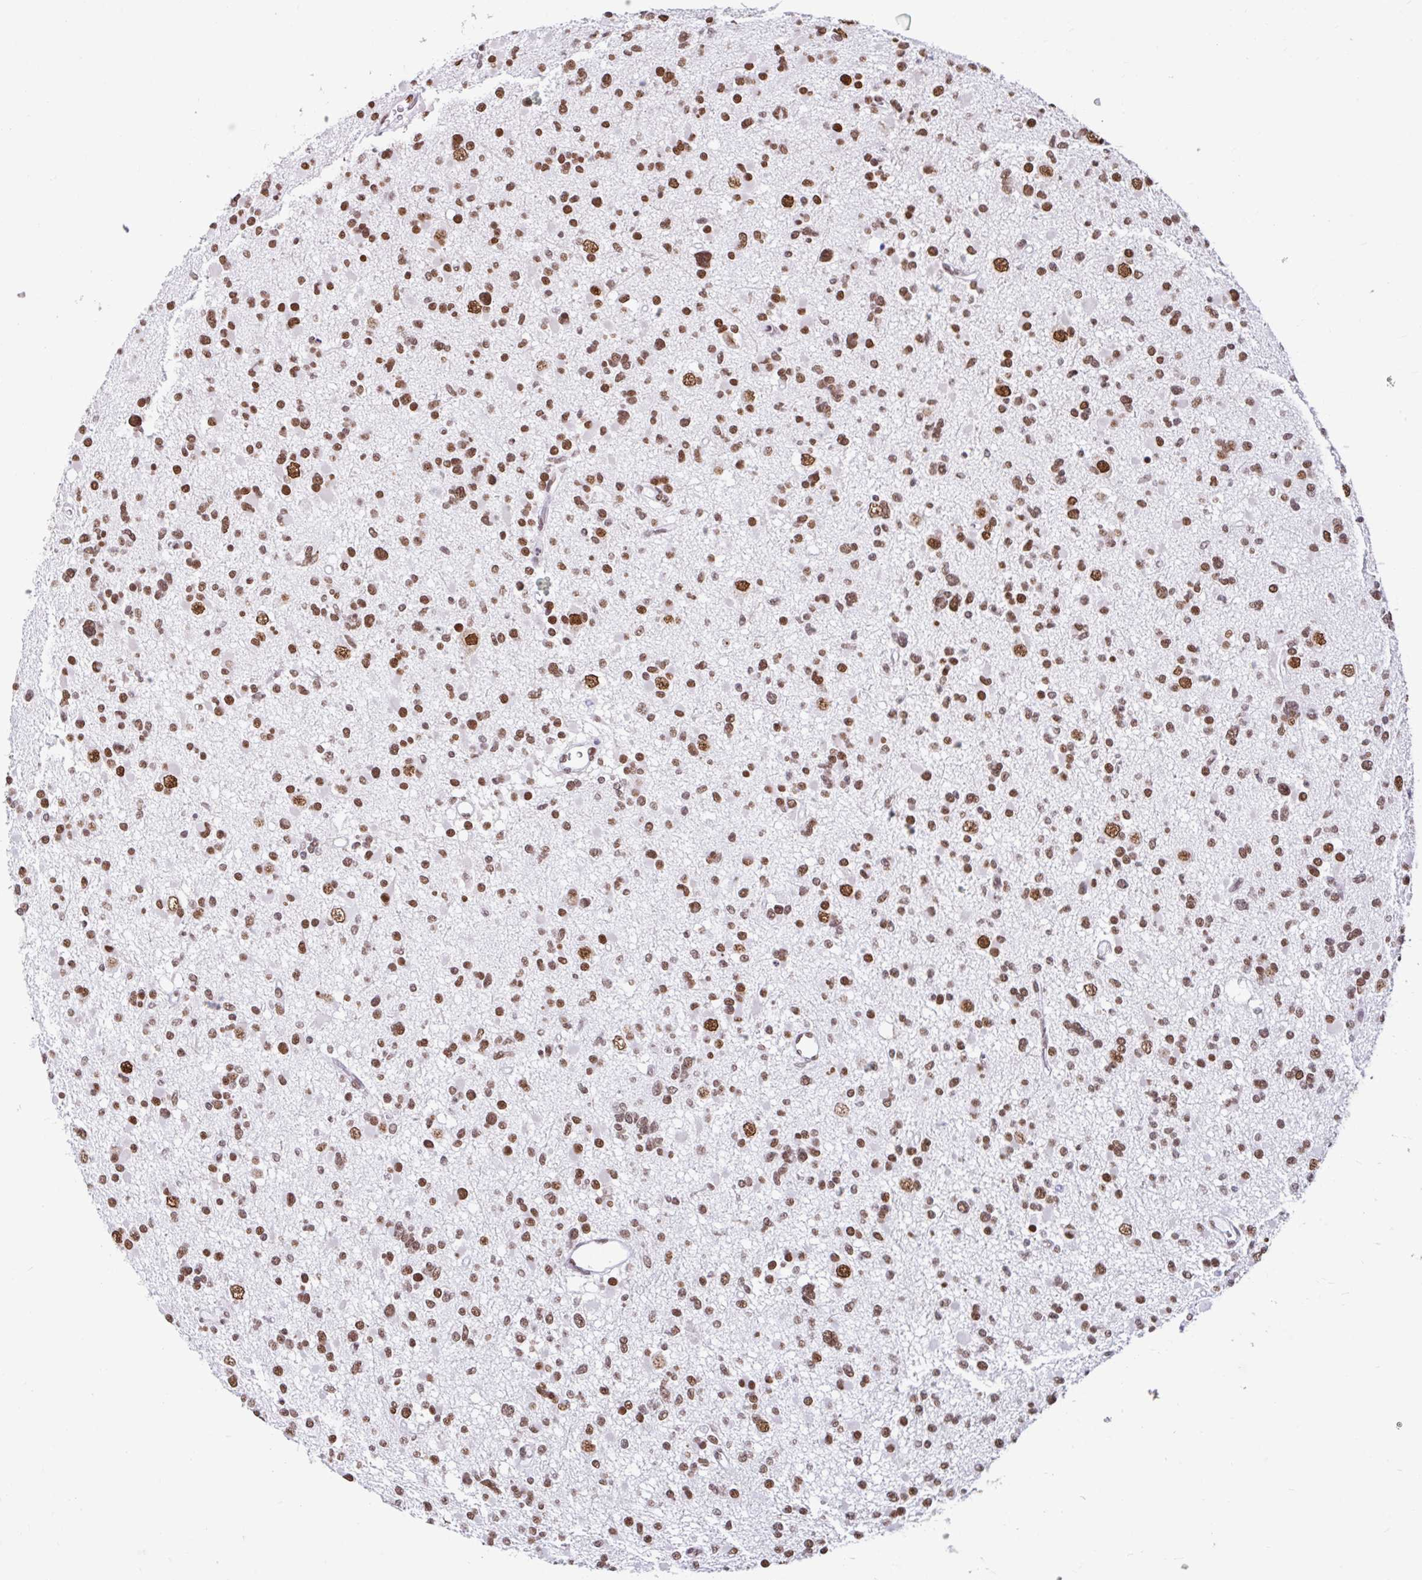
{"staining": {"intensity": "moderate", "quantity": ">75%", "location": "nuclear"}, "tissue": "glioma", "cell_type": "Tumor cells", "image_type": "cancer", "snomed": [{"axis": "morphology", "description": "Glioma, malignant, Low grade"}, {"axis": "topography", "description": "Brain"}], "caption": "The photomicrograph exhibits immunohistochemical staining of glioma. There is moderate nuclear positivity is present in approximately >75% of tumor cells.", "gene": "KHDRBS1", "patient": {"sex": "female", "age": 22}}